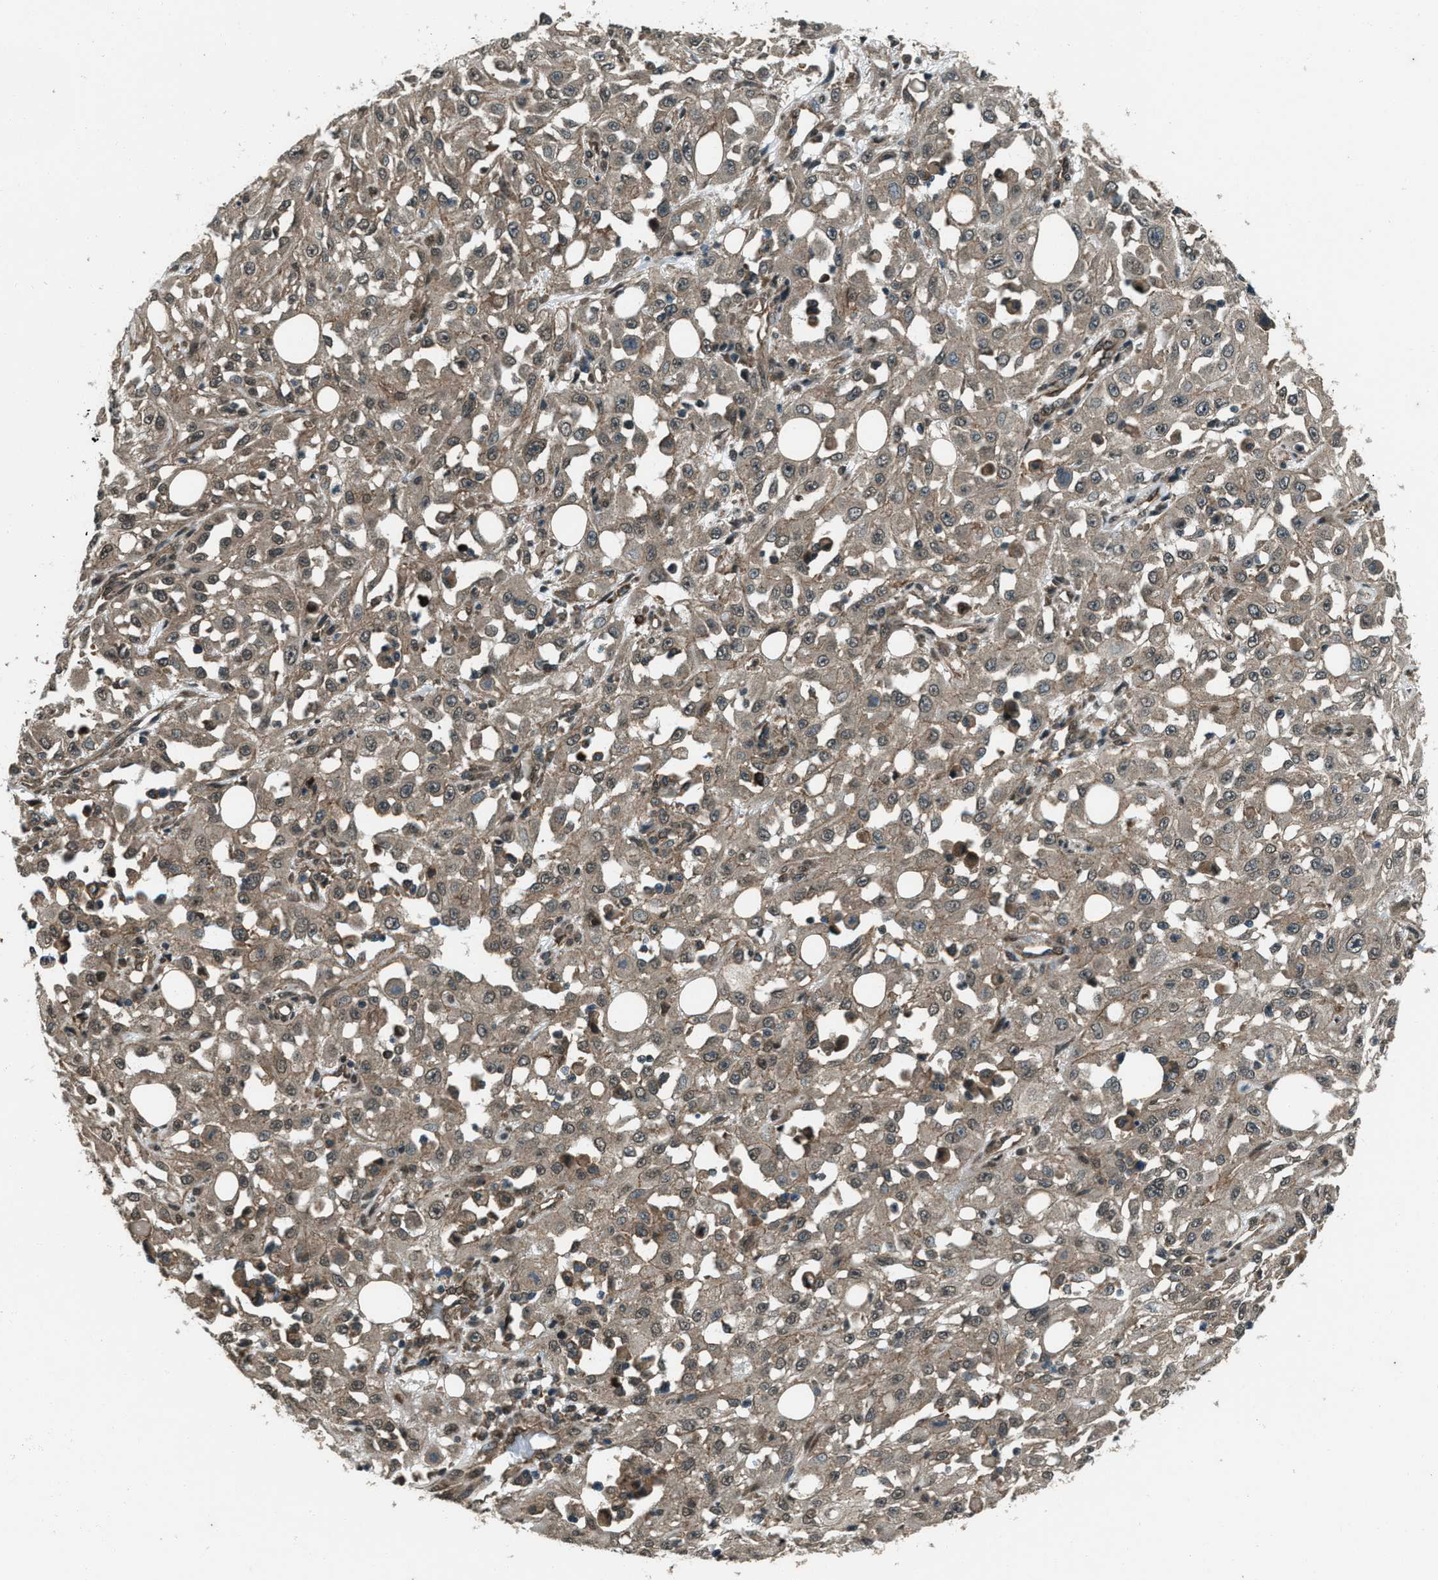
{"staining": {"intensity": "weak", "quantity": ">75%", "location": "cytoplasmic/membranous"}, "tissue": "skin cancer", "cell_type": "Tumor cells", "image_type": "cancer", "snomed": [{"axis": "morphology", "description": "Squamous cell carcinoma, NOS"}, {"axis": "morphology", "description": "Squamous cell carcinoma, metastatic, NOS"}, {"axis": "topography", "description": "Skin"}, {"axis": "topography", "description": "Lymph node"}], "caption": "Skin cancer was stained to show a protein in brown. There is low levels of weak cytoplasmic/membranous positivity in approximately >75% of tumor cells. Immunohistochemistry (ihc) stains the protein of interest in brown and the nuclei are stained blue.", "gene": "SVIL", "patient": {"sex": "male", "age": 75}}